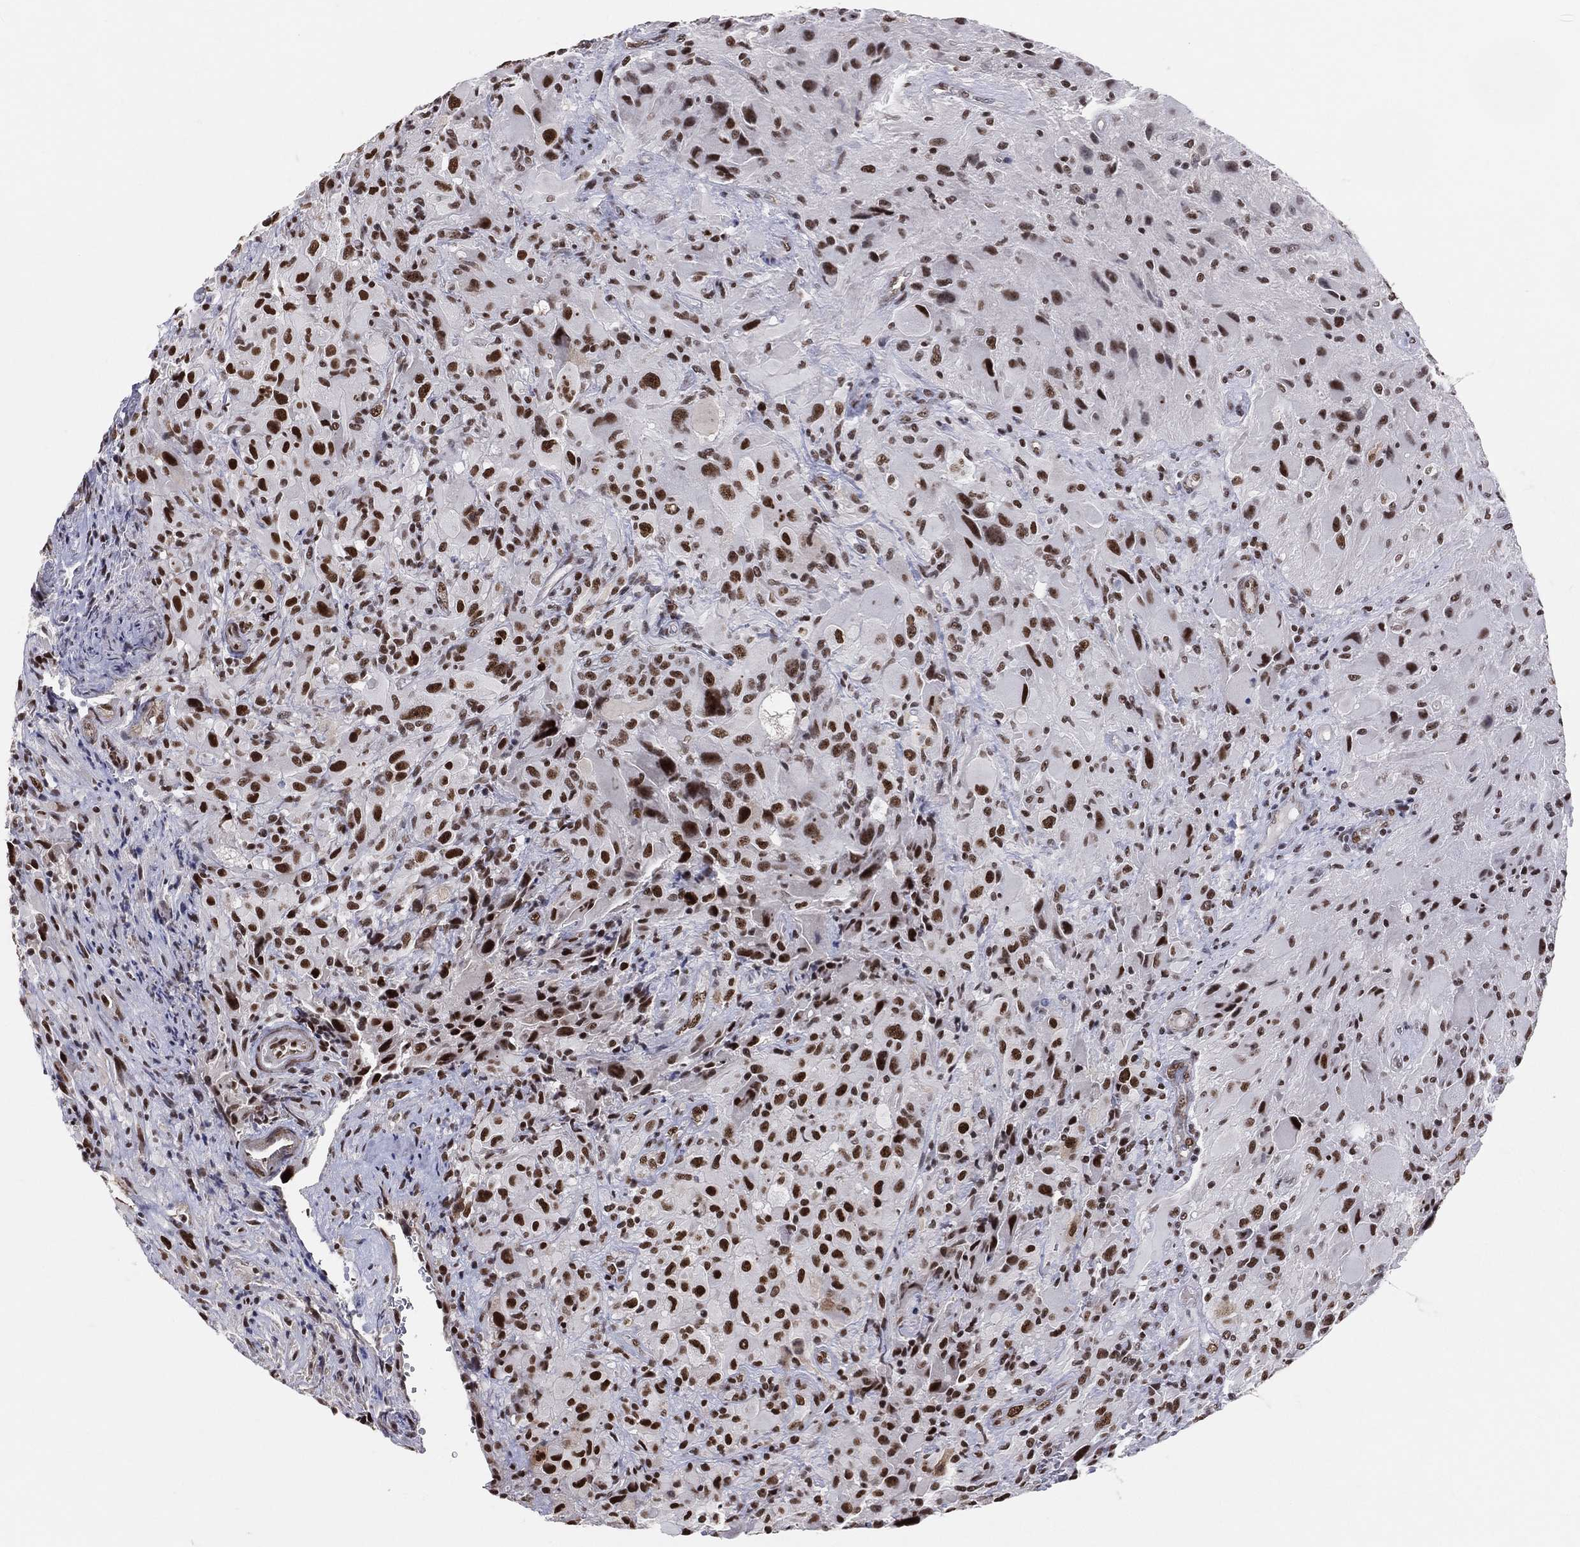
{"staining": {"intensity": "strong", "quantity": "25%-75%", "location": "nuclear"}, "tissue": "glioma", "cell_type": "Tumor cells", "image_type": "cancer", "snomed": [{"axis": "morphology", "description": "Glioma, malignant, High grade"}, {"axis": "topography", "description": "Cerebral cortex"}], "caption": "This is an image of IHC staining of malignant glioma (high-grade), which shows strong staining in the nuclear of tumor cells.", "gene": "CDK7", "patient": {"sex": "male", "age": 35}}